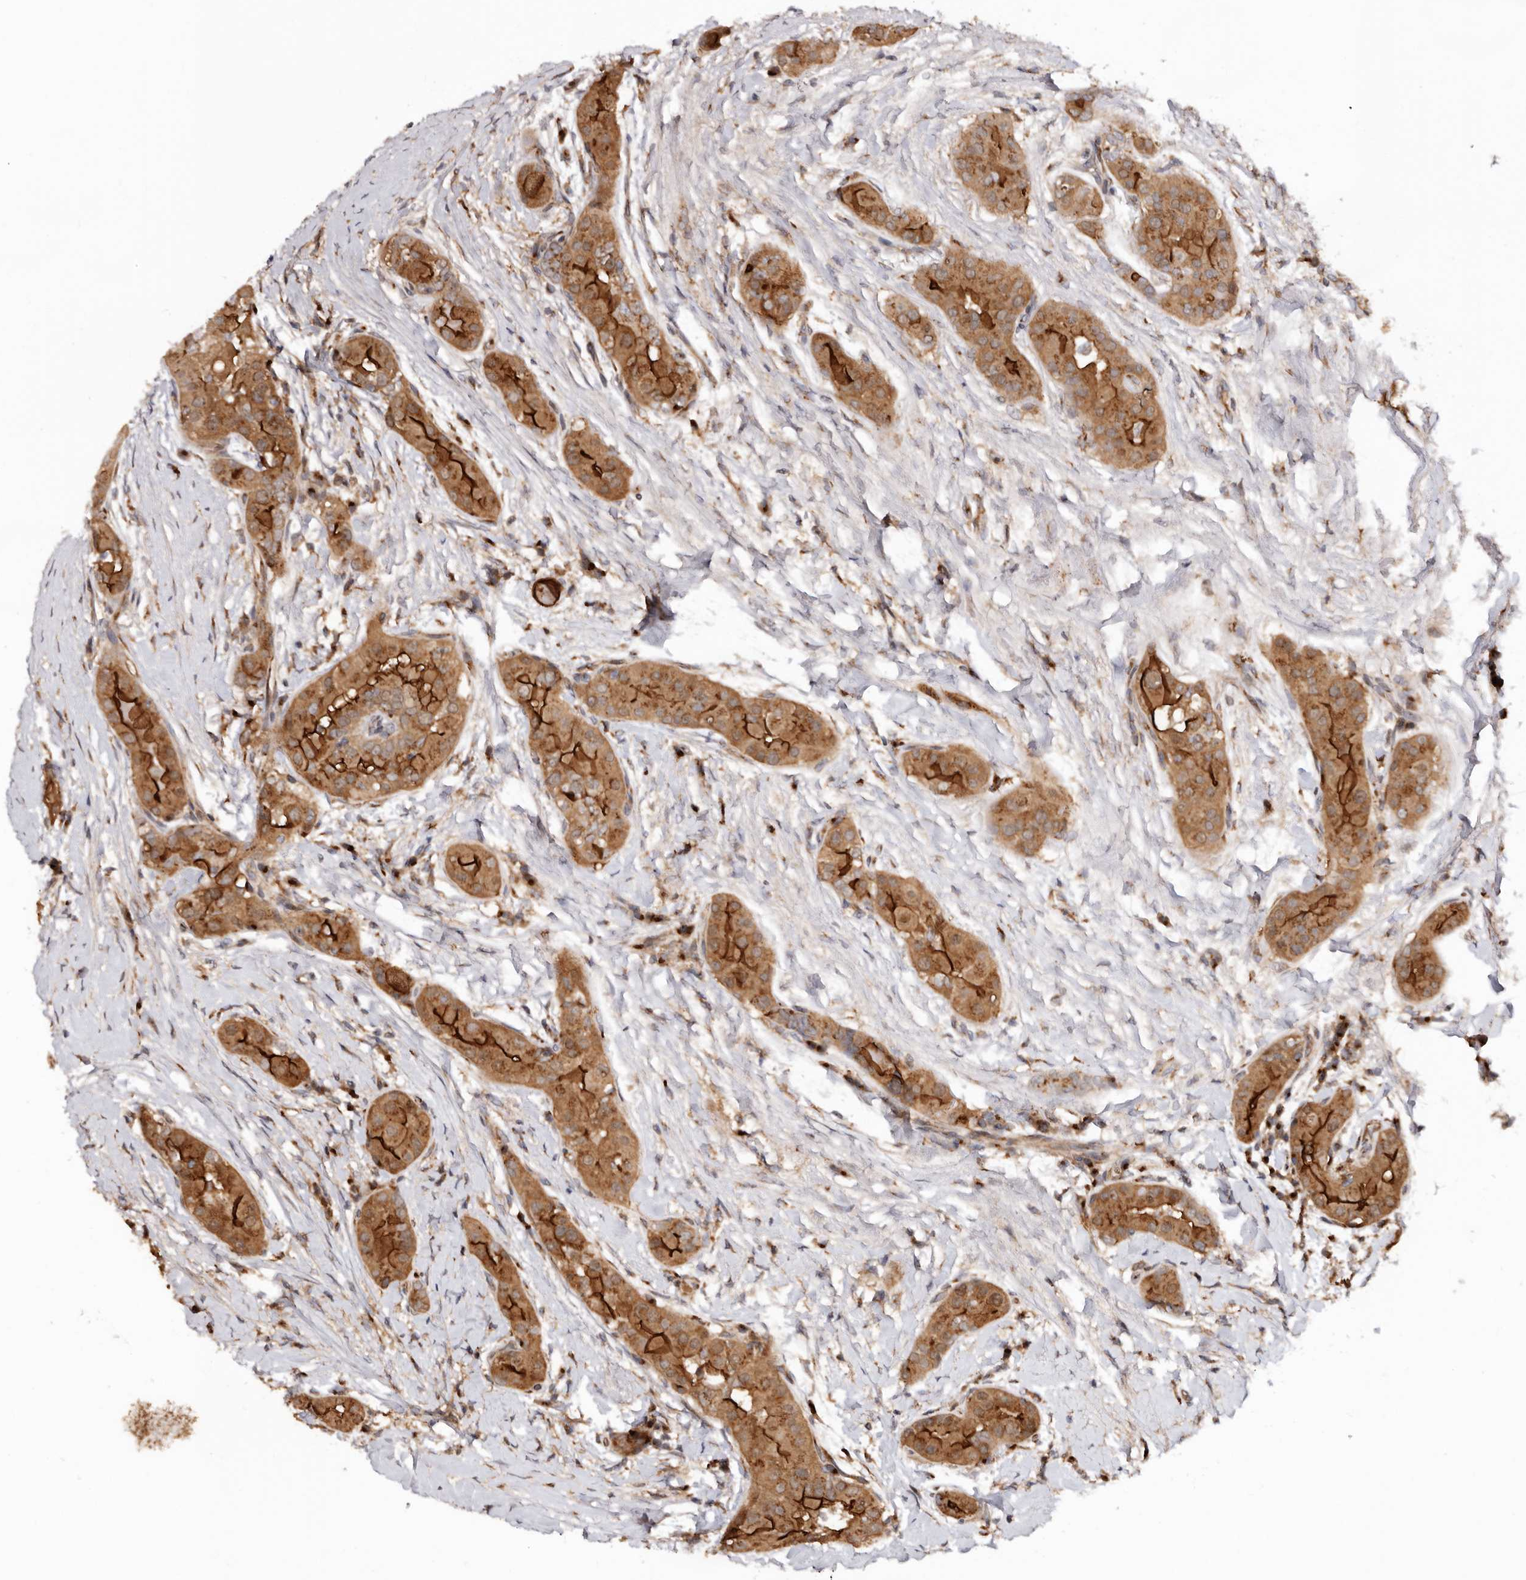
{"staining": {"intensity": "strong", "quantity": ">75%", "location": "cytoplasmic/membranous"}, "tissue": "thyroid cancer", "cell_type": "Tumor cells", "image_type": "cancer", "snomed": [{"axis": "morphology", "description": "Papillary adenocarcinoma, NOS"}, {"axis": "topography", "description": "Thyroid gland"}], "caption": "Protein expression analysis of papillary adenocarcinoma (thyroid) demonstrates strong cytoplasmic/membranous expression in approximately >75% of tumor cells.", "gene": "GPR27", "patient": {"sex": "male", "age": 33}}